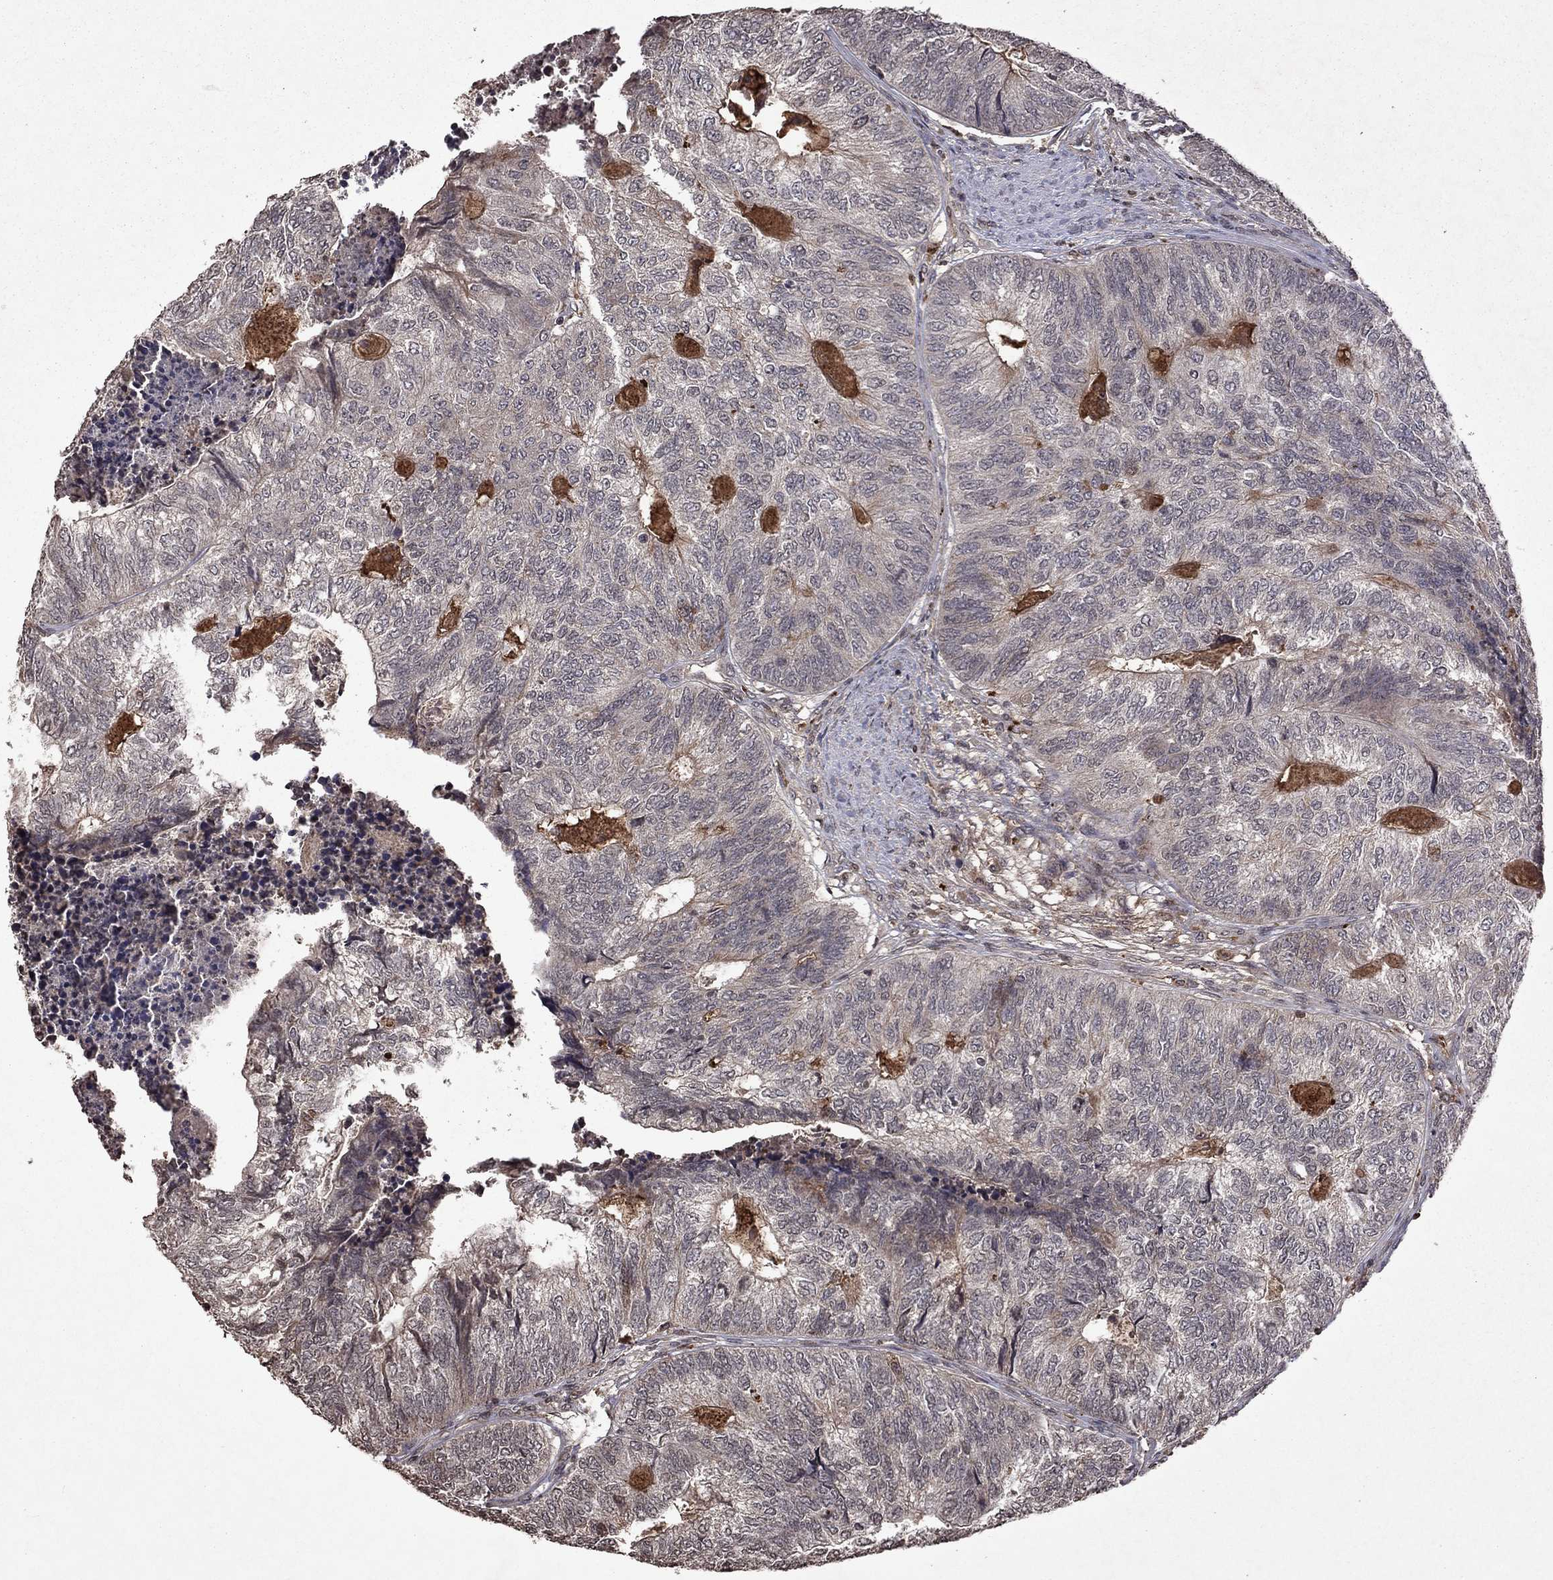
{"staining": {"intensity": "negative", "quantity": "none", "location": "none"}, "tissue": "colorectal cancer", "cell_type": "Tumor cells", "image_type": "cancer", "snomed": [{"axis": "morphology", "description": "Adenocarcinoma, NOS"}, {"axis": "topography", "description": "Colon"}], "caption": "Immunohistochemistry image of human colorectal cancer stained for a protein (brown), which demonstrates no positivity in tumor cells.", "gene": "NLGN1", "patient": {"sex": "female", "age": 67}}